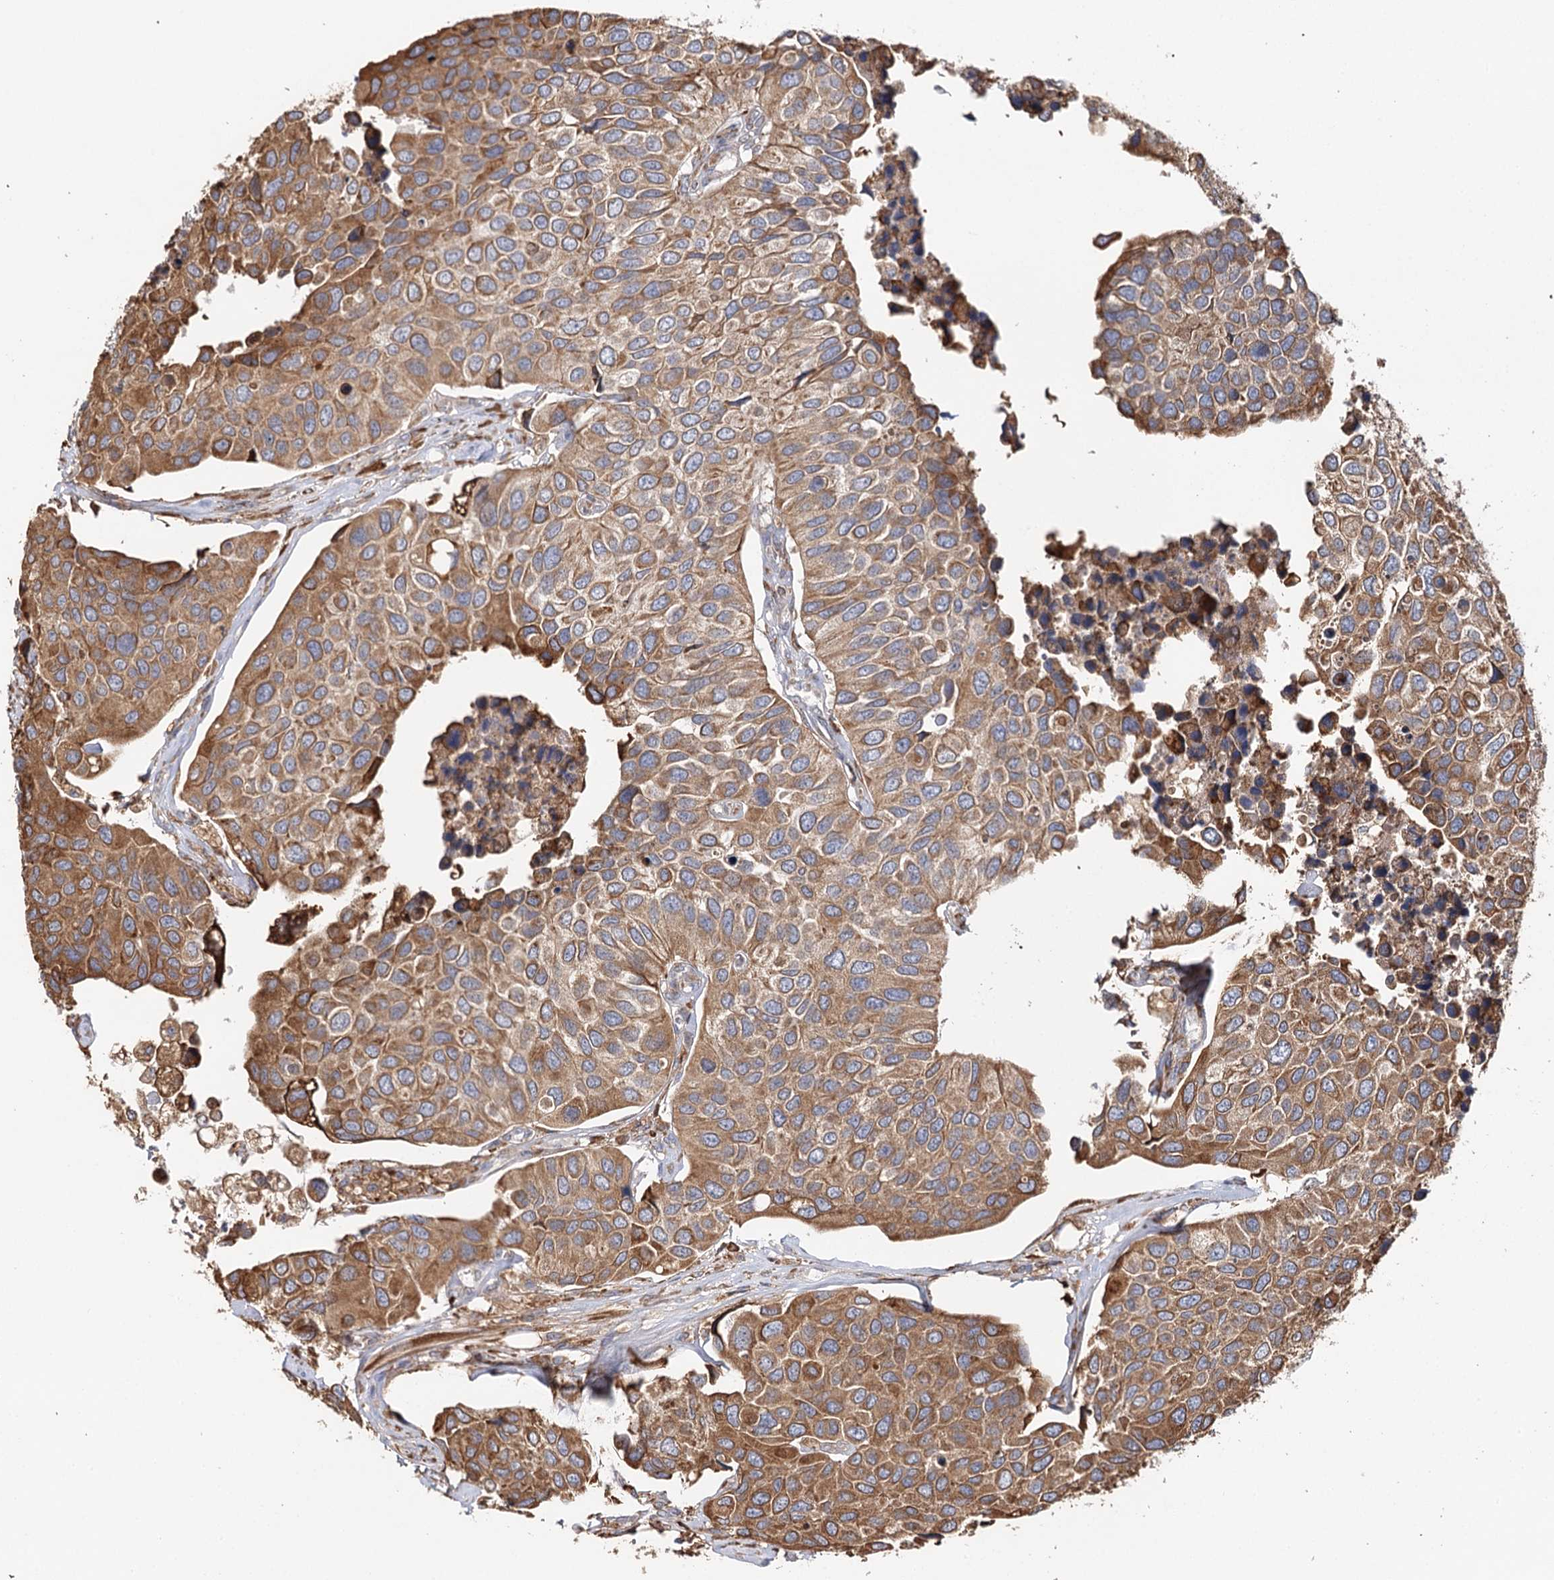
{"staining": {"intensity": "moderate", "quantity": ">75%", "location": "cytoplasmic/membranous"}, "tissue": "urothelial cancer", "cell_type": "Tumor cells", "image_type": "cancer", "snomed": [{"axis": "morphology", "description": "Urothelial carcinoma, High grade"}, {"axis": "topography", "description": "Urinary bladder"}], "caption": "Urothelial carcinoma (high-grade) stained with a brown dye displays moderate cytoplasmic/membranous positive positivity in approximately >75% of tumor cells.", "gene": "VEGFA", "patient": {"sex": "male", "age": 74}}